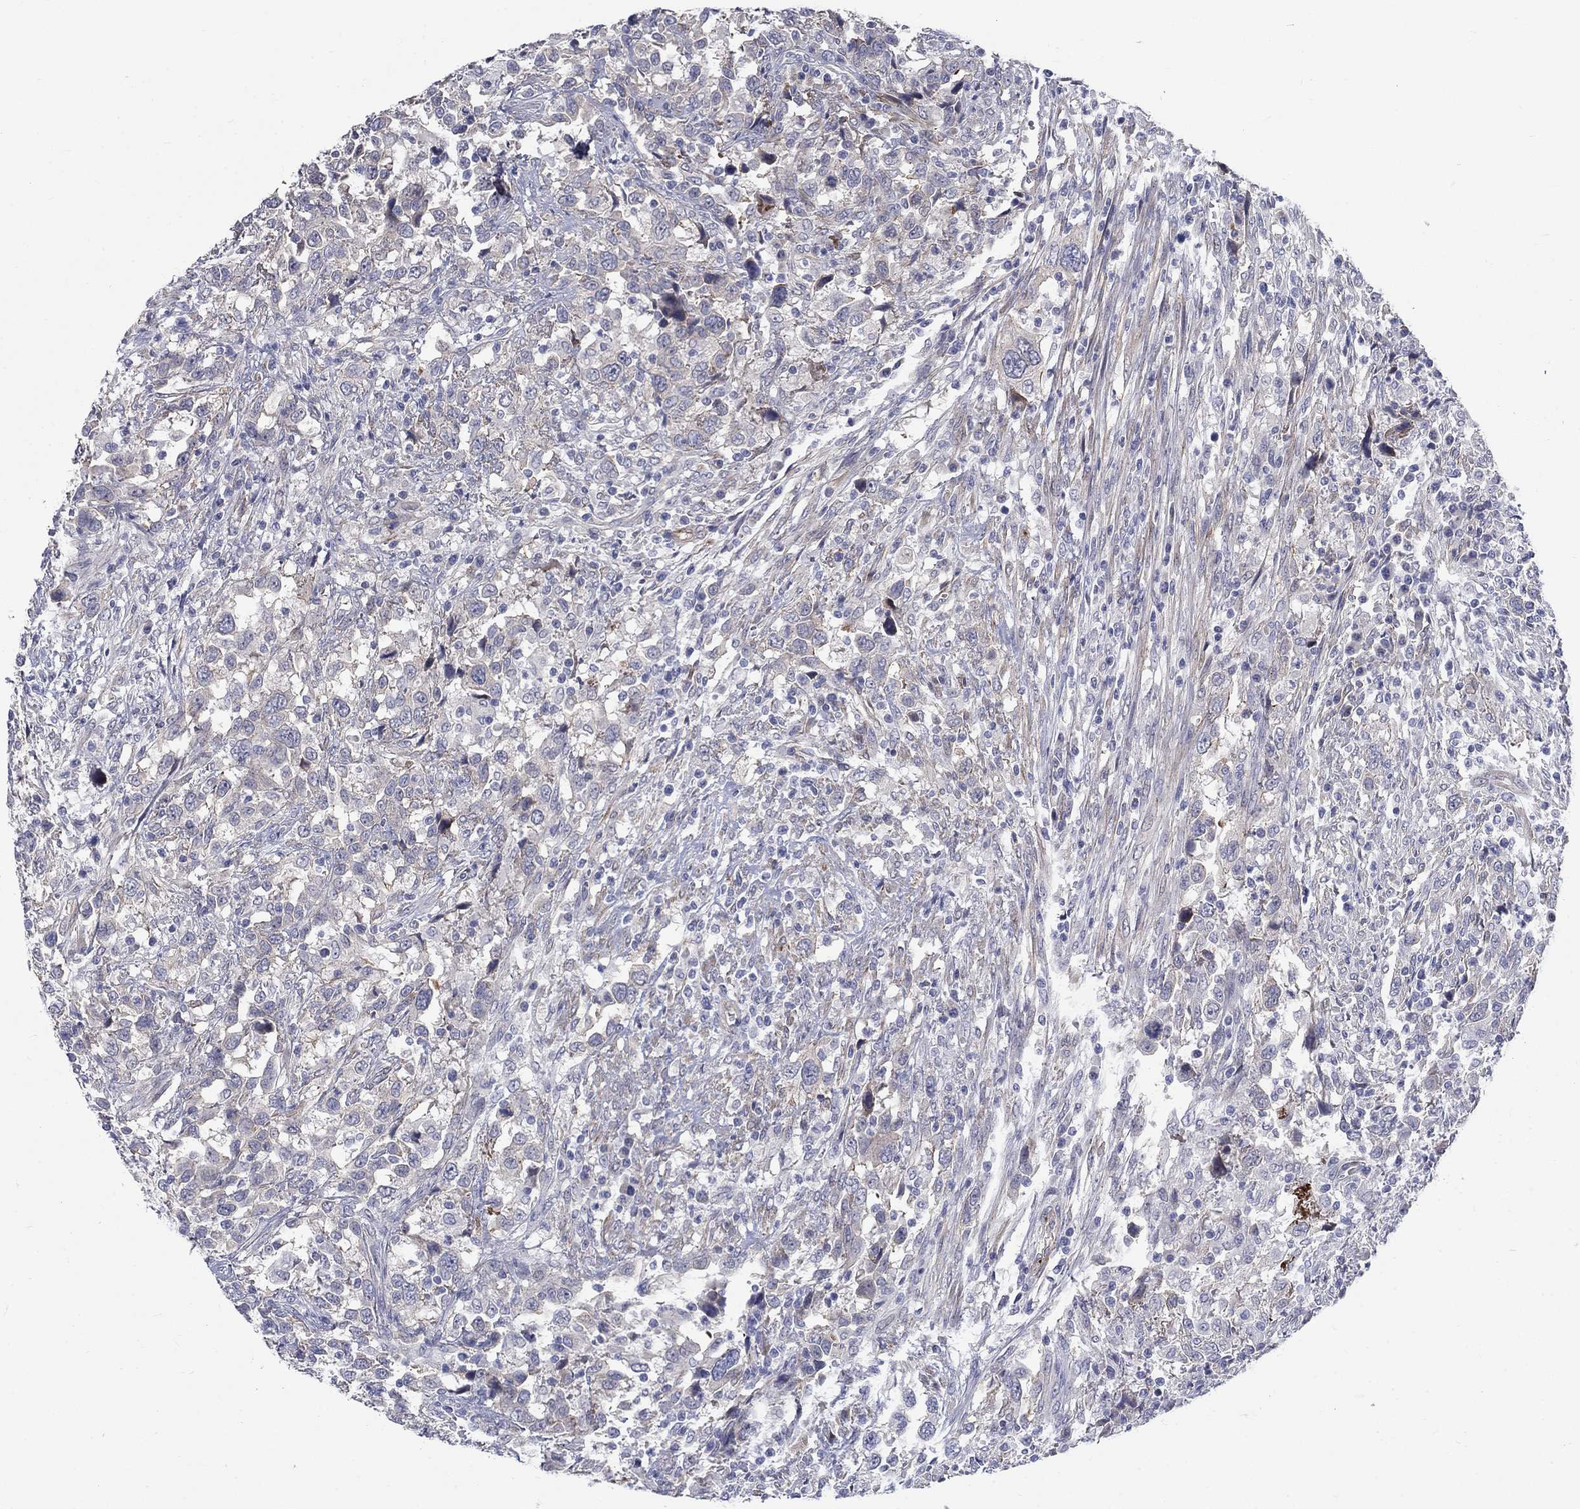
{"staining": {"intensity": "negative", "quantity": "none", "location": "none"}, "tissue": "urothelial cancer", "cell_type": "Tumor cells", "image_type": "cancer", "snomed": [{"axis": "morphology", "description": "Urothelial carcinoma, NOS"}, {"axis": "morphology", "description": "Urothelial carcinoma, High grade"}, {"axis": "topography", "description": "Urinary bladder"}], "caption": "Urothelial carcinoma (high-grade) was stained to show a protein in brown. There is no significant positivity in tumor cells.", "gene": "SLC1A1", "patient": {"sex": "female", "age": 64}}